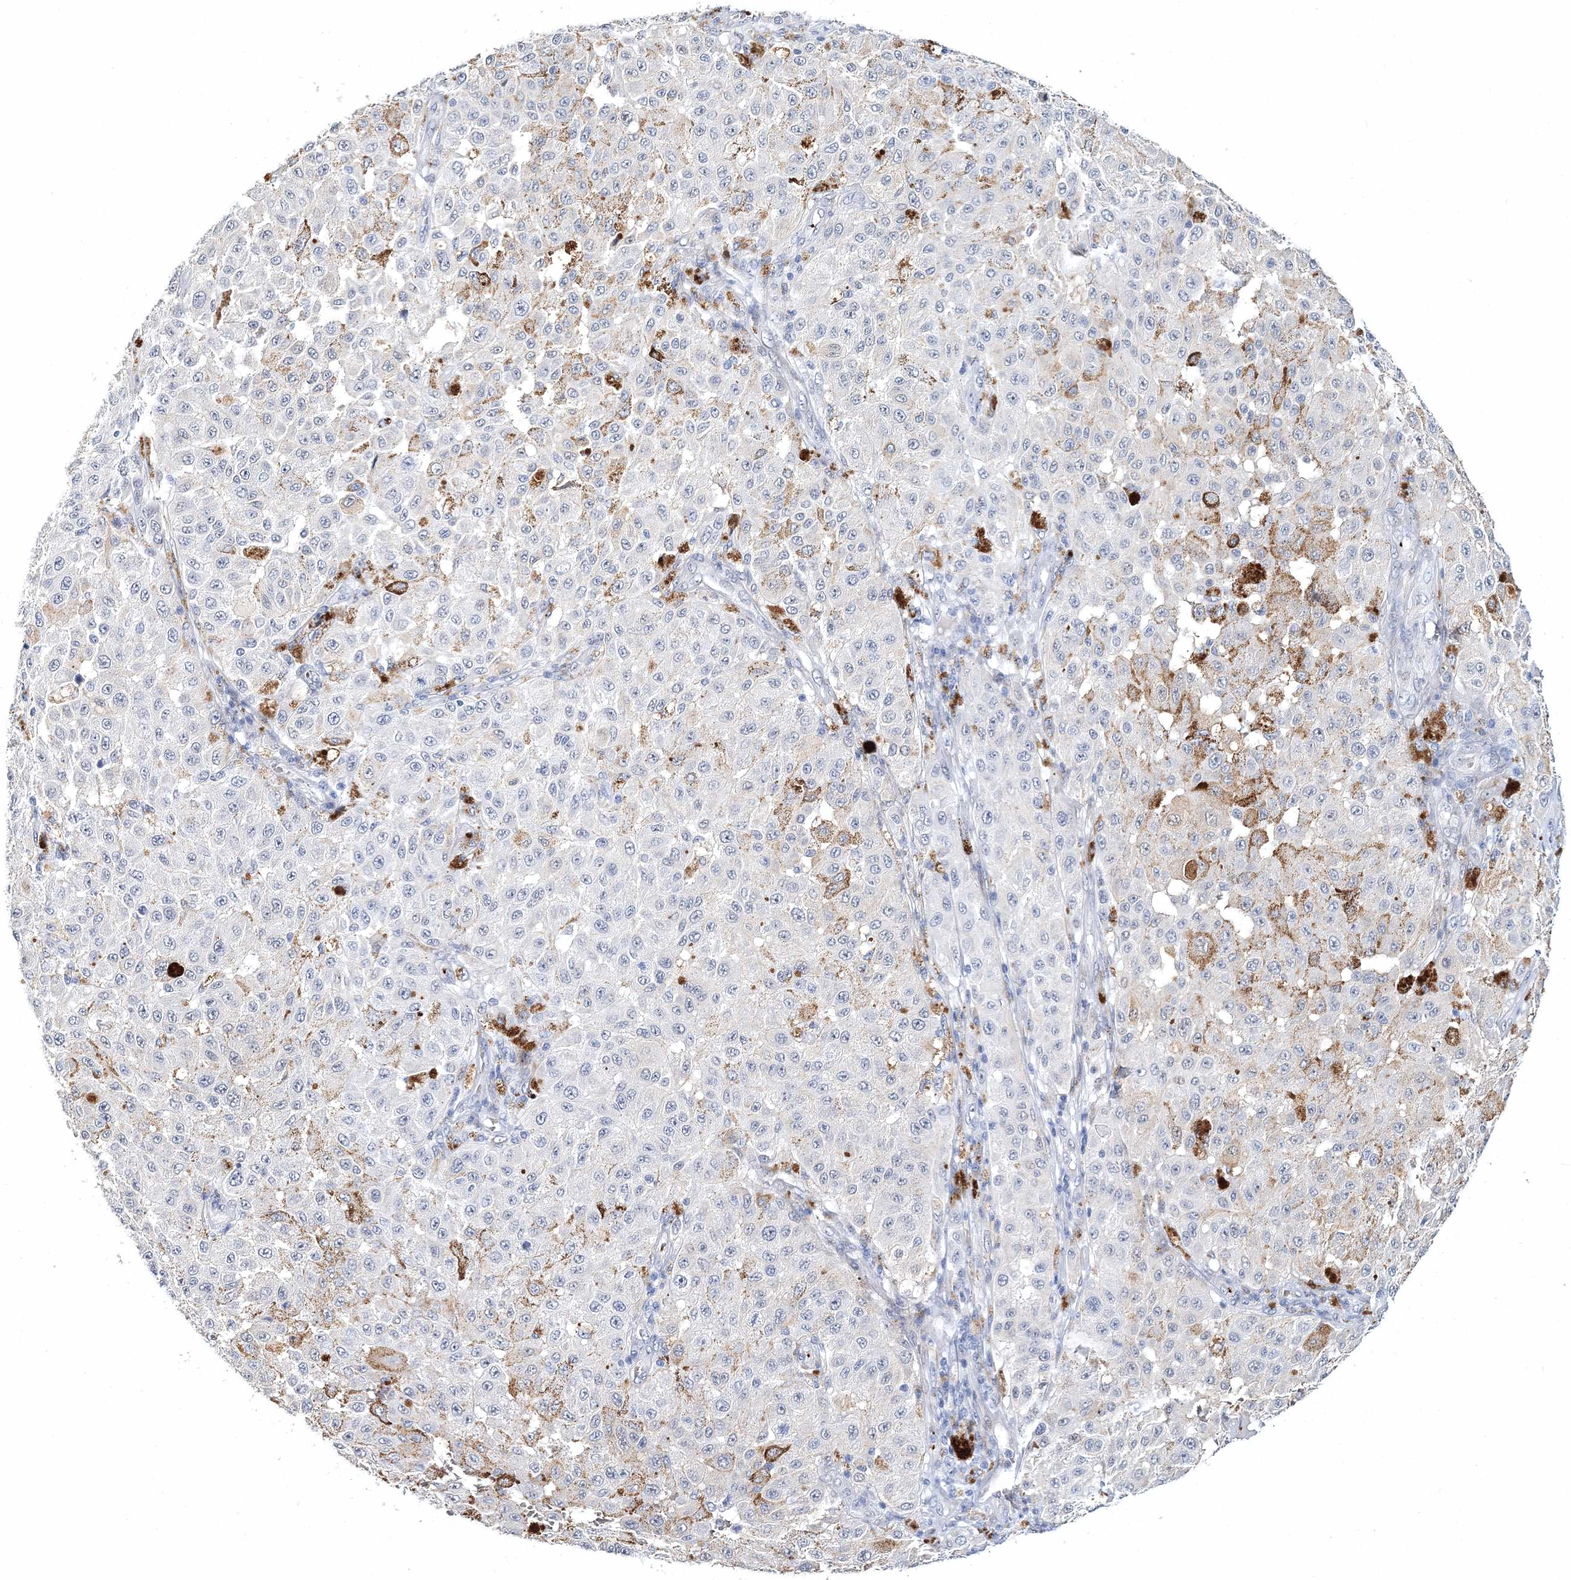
{"staining": {"intensity": "negative", "quantity": "none", "location": "none"}, "tissue": "melanoma", "cell_type": "Tumor cells", "image_type": "cancer", "snomed": [{"axis": "morphology", "description": "Malignant melanoma, NOS"}, {"axis": "topography", "description": "Skin"}], "caption": "High power microscopy photomicrograph of an immunohistochemistry image of malignant melanoma, revealing no significant expression in tumor cells.", "gene": "MYOZ2", "patient": {"sex": "female", "age": 64}}